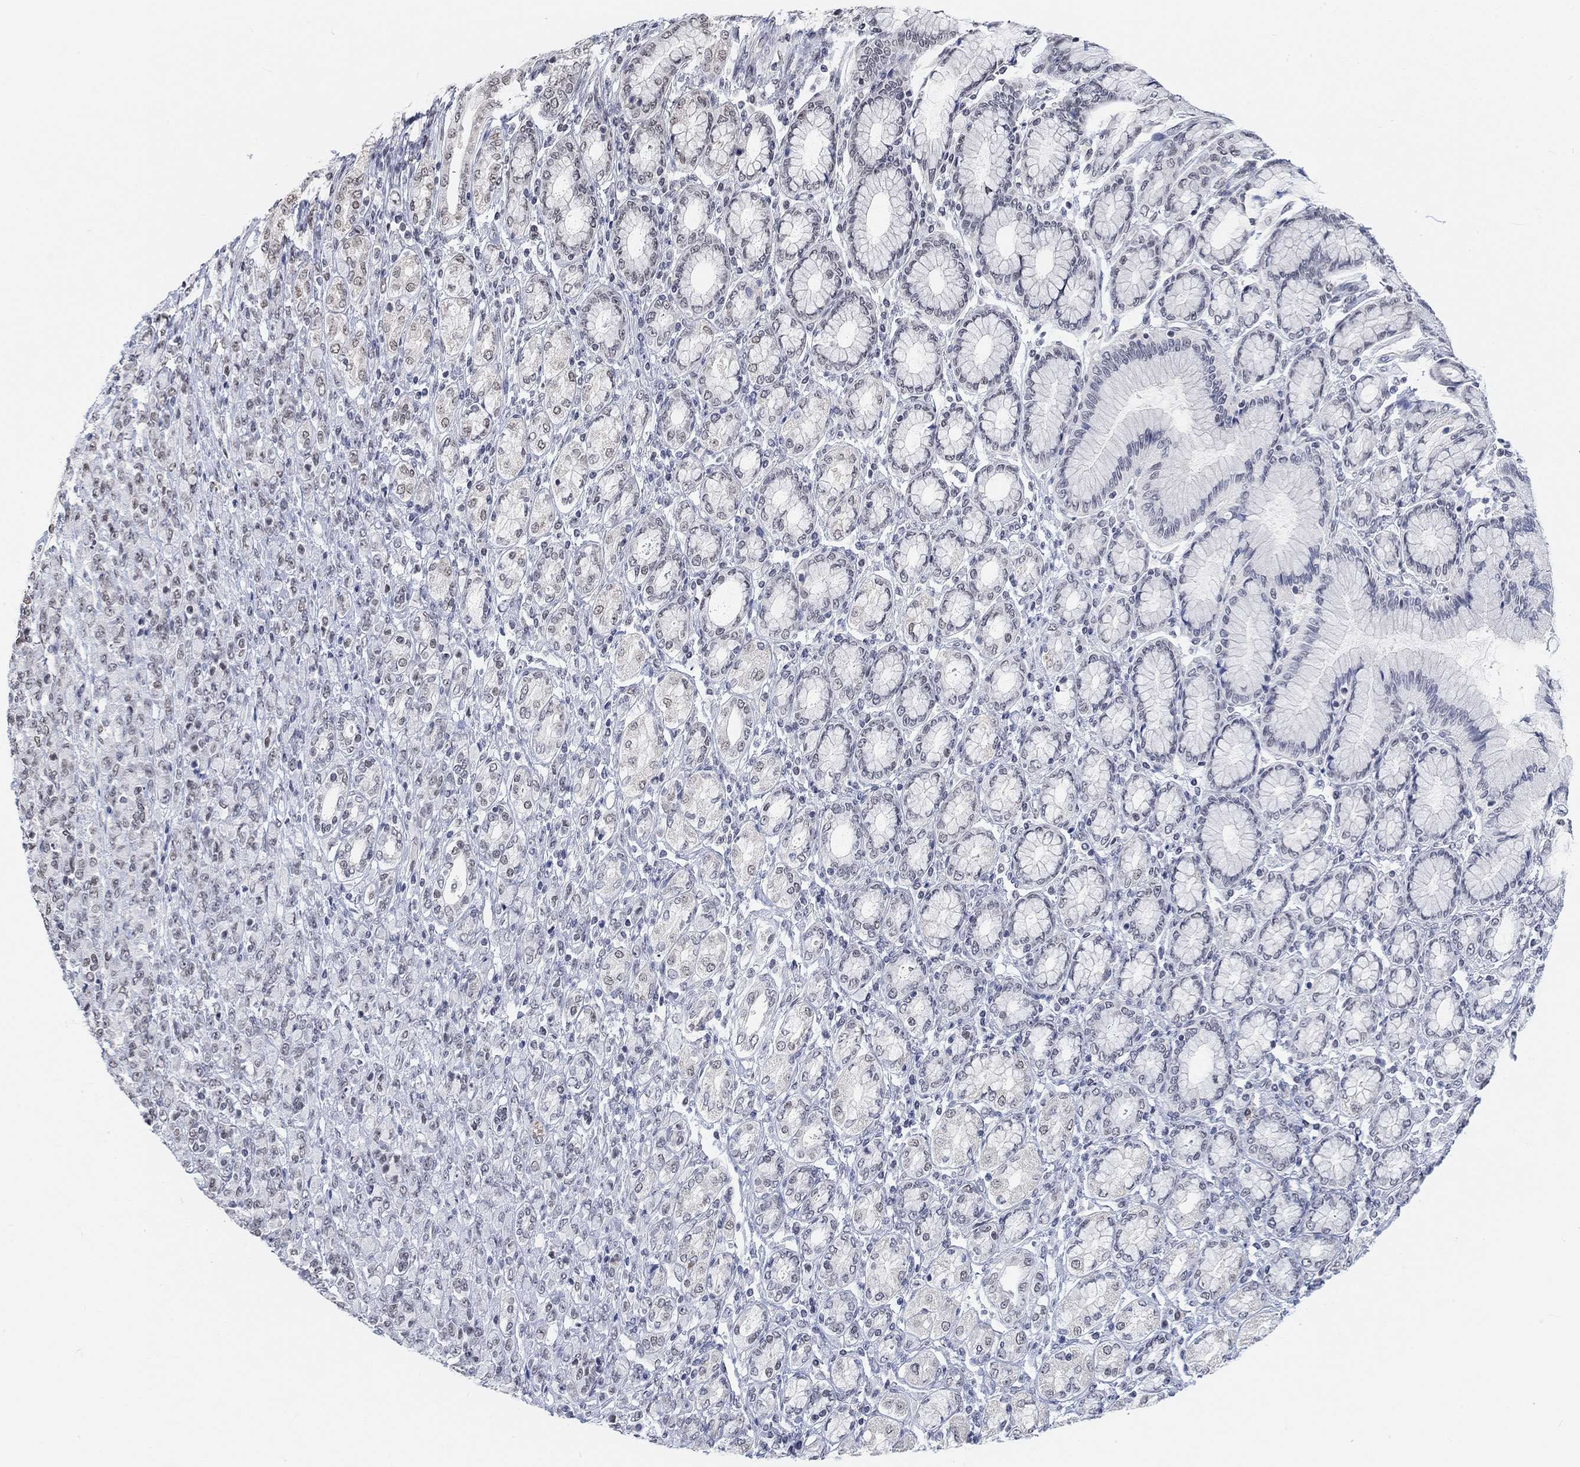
{"staining": {"intensity": "weak", "quantity": "<25%", "location": "nuclear"}, "tissue": "stomach cancer", "cell_type": "Tumor cells", "image_type": "cancer", "snomed": [{"axis": "morphology", "description": "Normal tissue, NOS"}, {"axis": "morphology", "description": "Adenocarcinoma, NOS"}, {"axis": "topography", "description": "Stomach"}], "caption": "Tumor cells are negative for protein expression in human stomach cancer (adenocarcinoma). (Brightfield microscopy of DAB (3,3'-diaminobenzidine) immunohistochemistry (IHC) at high magnification).", "gene": "PURG", "patient": {"sex": "female", "age": 79}}